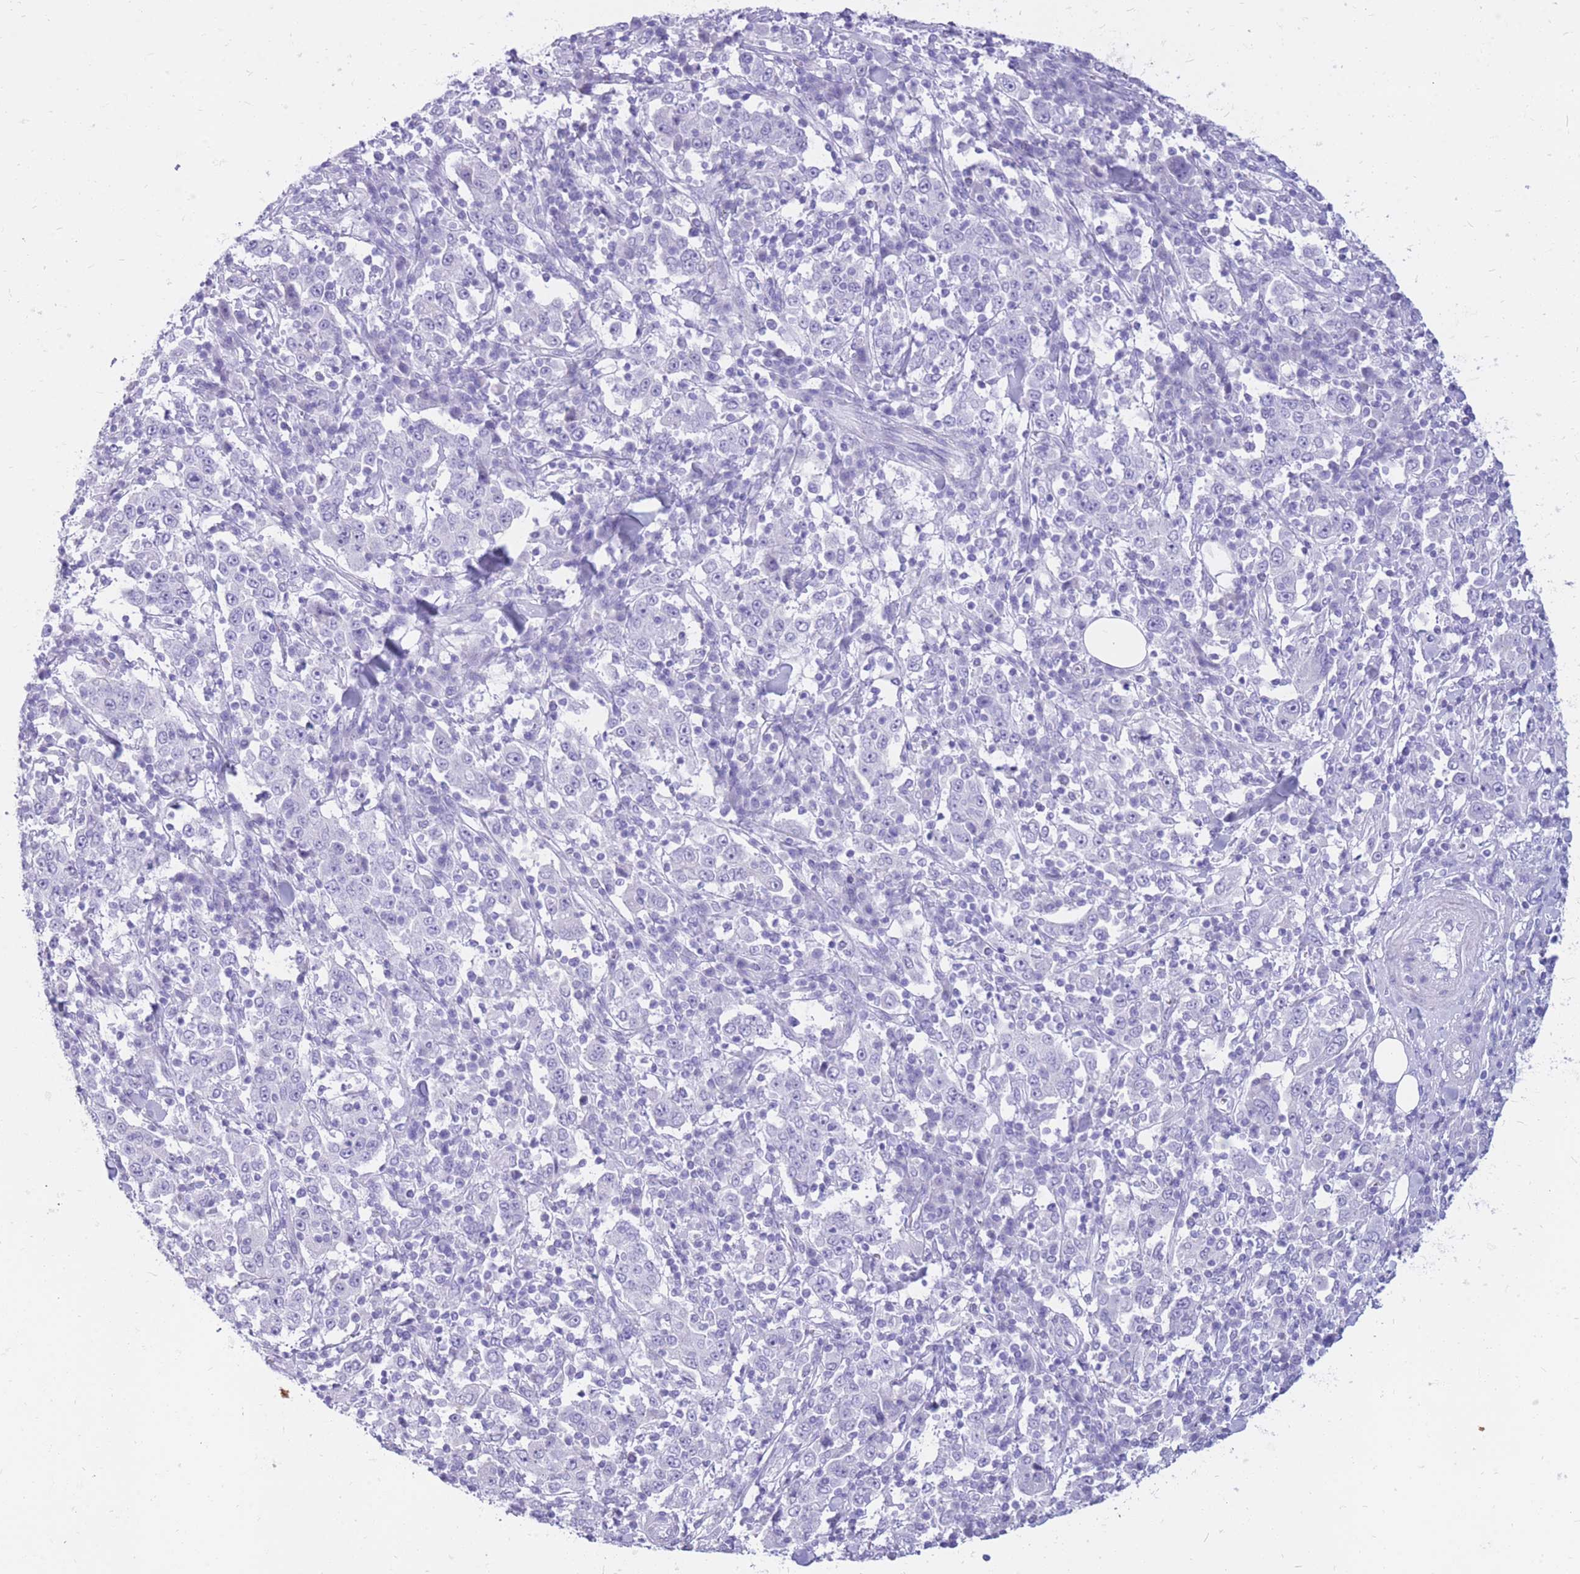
{"staining": {"intensity": "negative", "quantity": "none", "location": "none"}, "tissue": "stomach cancer", "cell_type": "Tumor cells", "image_type": "cancer", "snomed": [{"axis": "morphology", "description": "Normal tissue, NOS"}, {"axis": "morphology", "description": "Adenocarcinoma, NOS"}, {"axis": "topography", "description": "Stomach, upper"}, {"axis": "topography", "description": "Stomach"}], "caption": "Immunohistochemical staining of human adenocarcinoma (stomach) exhibits no significant expression in tumor cells.", "gene": "CYP21A2", "patient": {"sex": "male", "age": 59}}